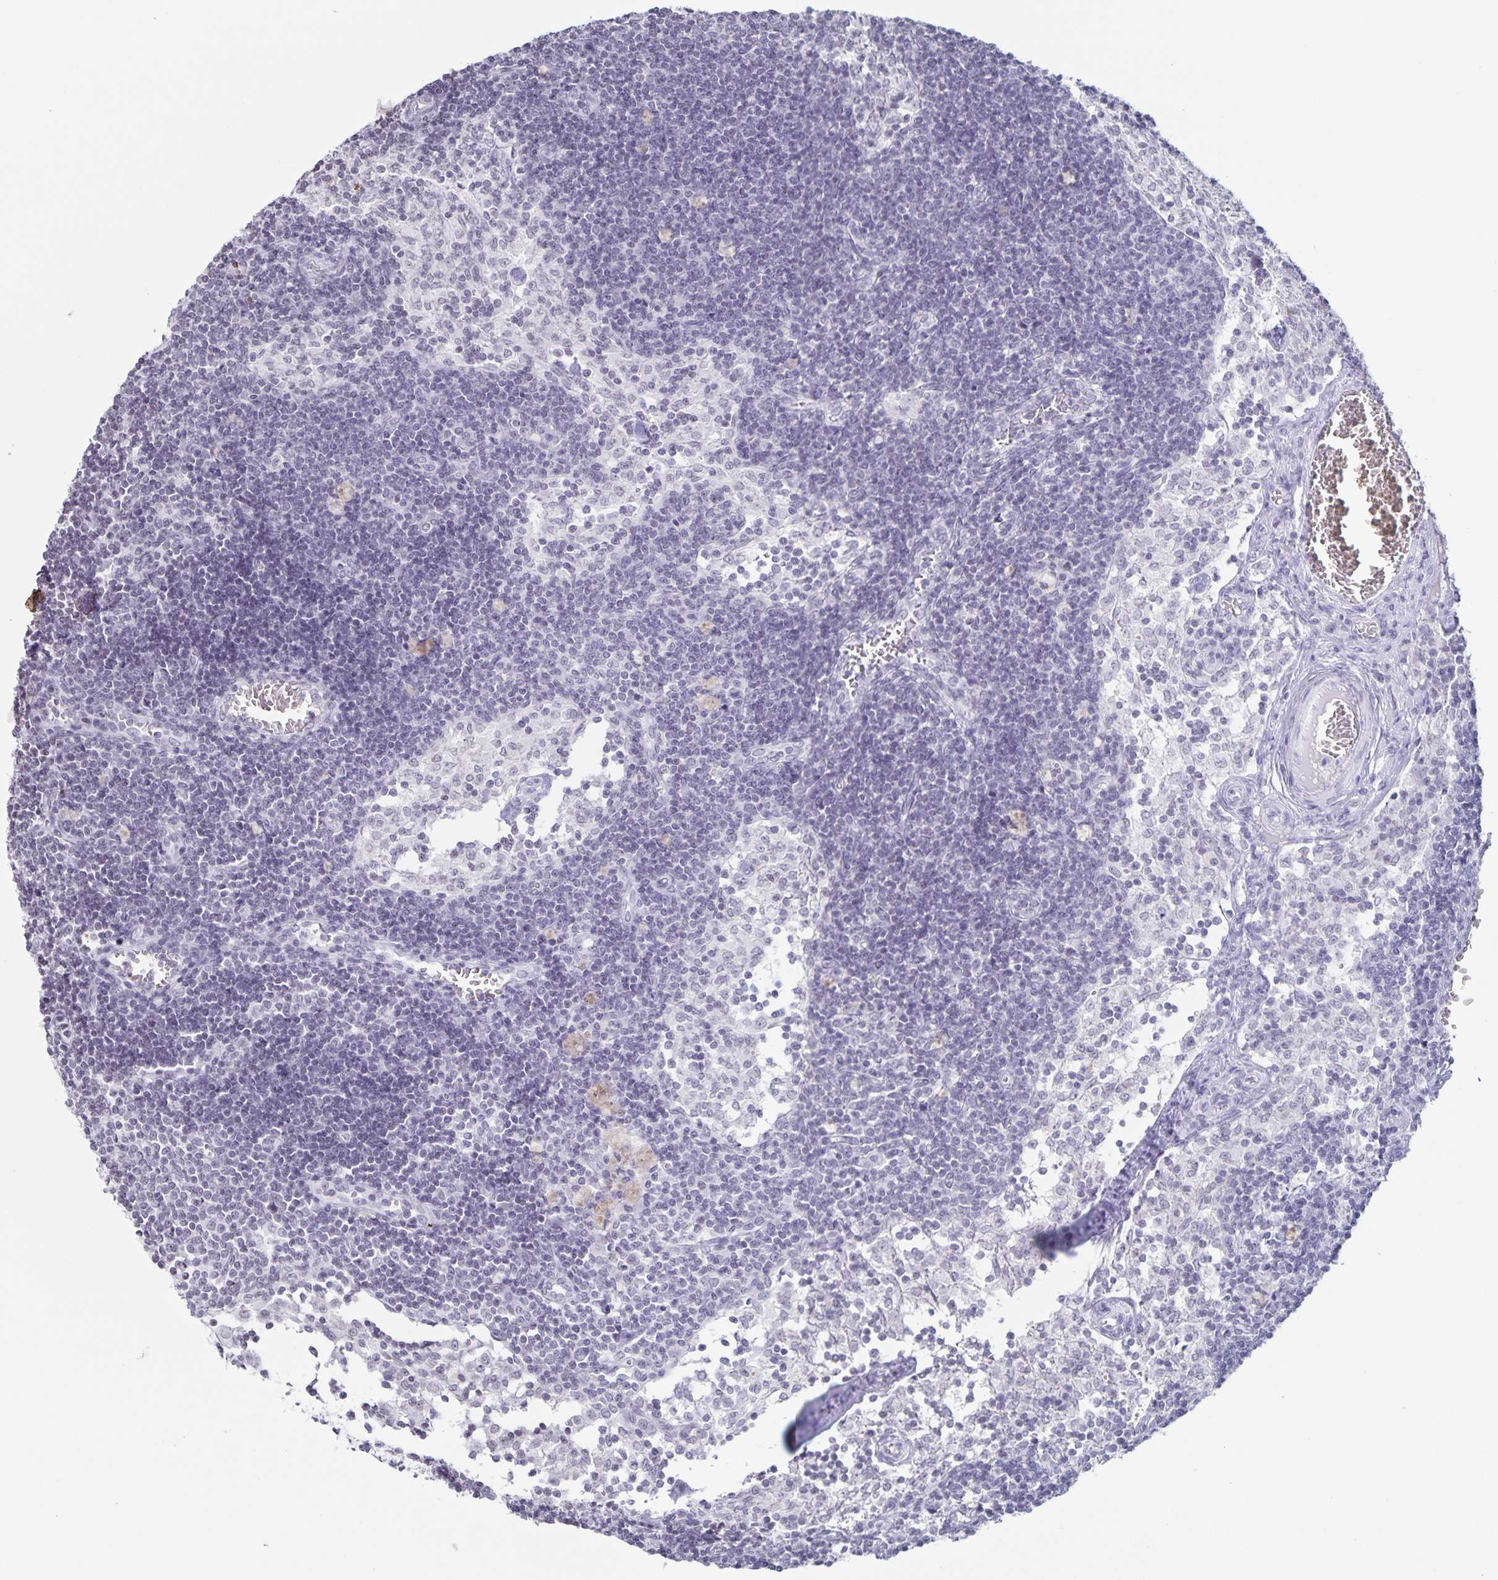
{"staining": {"intensity": "negative", "quantity": "none", "location": "none"}, "tissue": "lymph node", "cell_type": "Germinal center cells", "image_type": "normal", "snomed": [{"axis": "morphology", "description": "Normal tissue, NOS"}, {"axis": "topography", "description": "Lymph node"}], "caption": "The image reveals no staining of germinal center cells in unremarkable lymph node.", "gene": "LCE6A", "patient": {"sex": "female", "age": 31}}